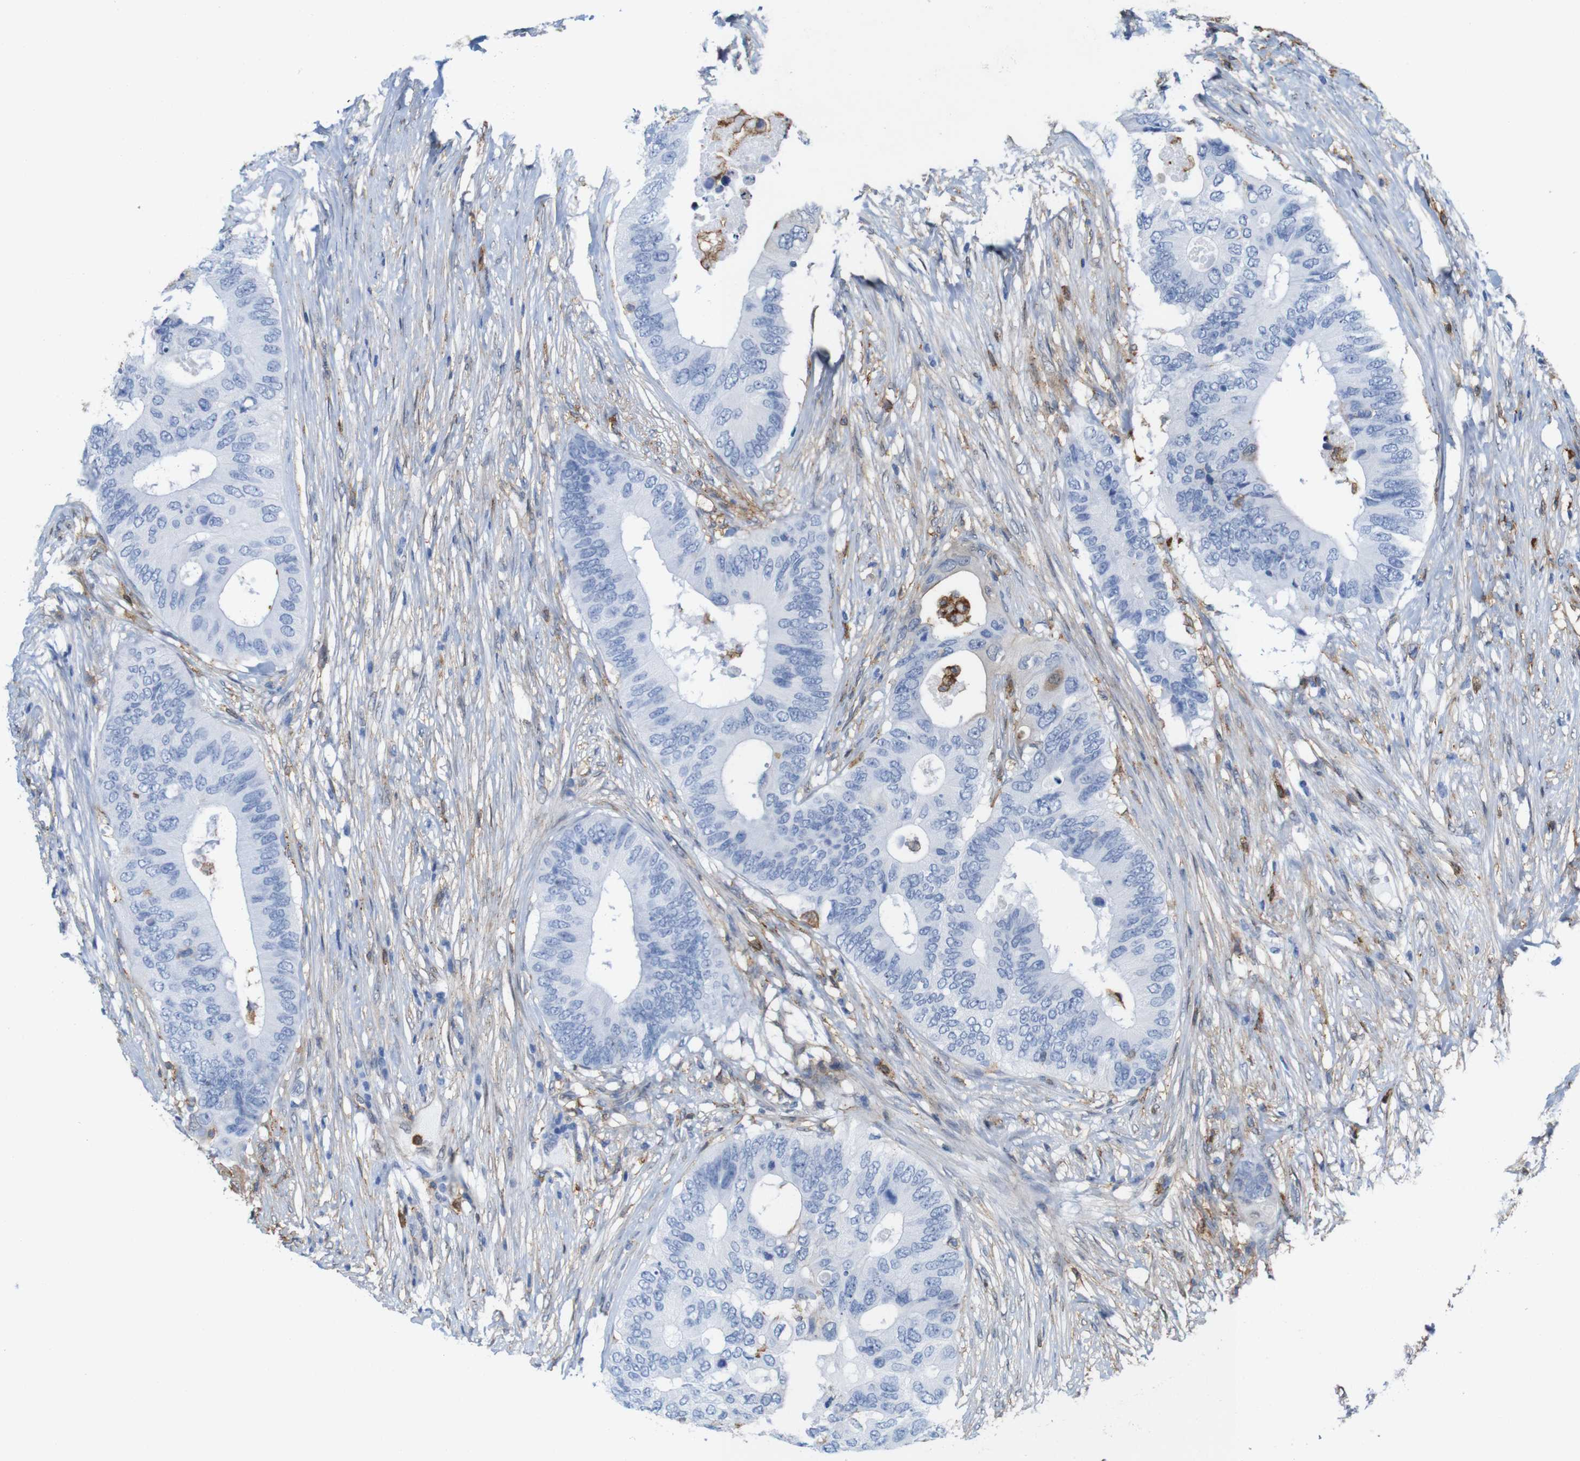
{"staining": {"intensity": "negative", "quantity": "none", "location": "none"}, "tissue": "colorectal cancer", "cell_type": "Tumor cells", "image_type": "cancer", "snomed": [{"axis": "morphology", "description": "Adenocarcinoma, NOS"}, {"axis": "topography", "description": "Colon"}], "caption": "This image is of adenocarcinoma (colorectal) stained with immunohistochemistry to label a protein in brown with the nuclei are counter-stained blue. There is no positivity in tumor cells.", "gene": "ANXA1", "patient": {"sex": "male", "age": 71}}